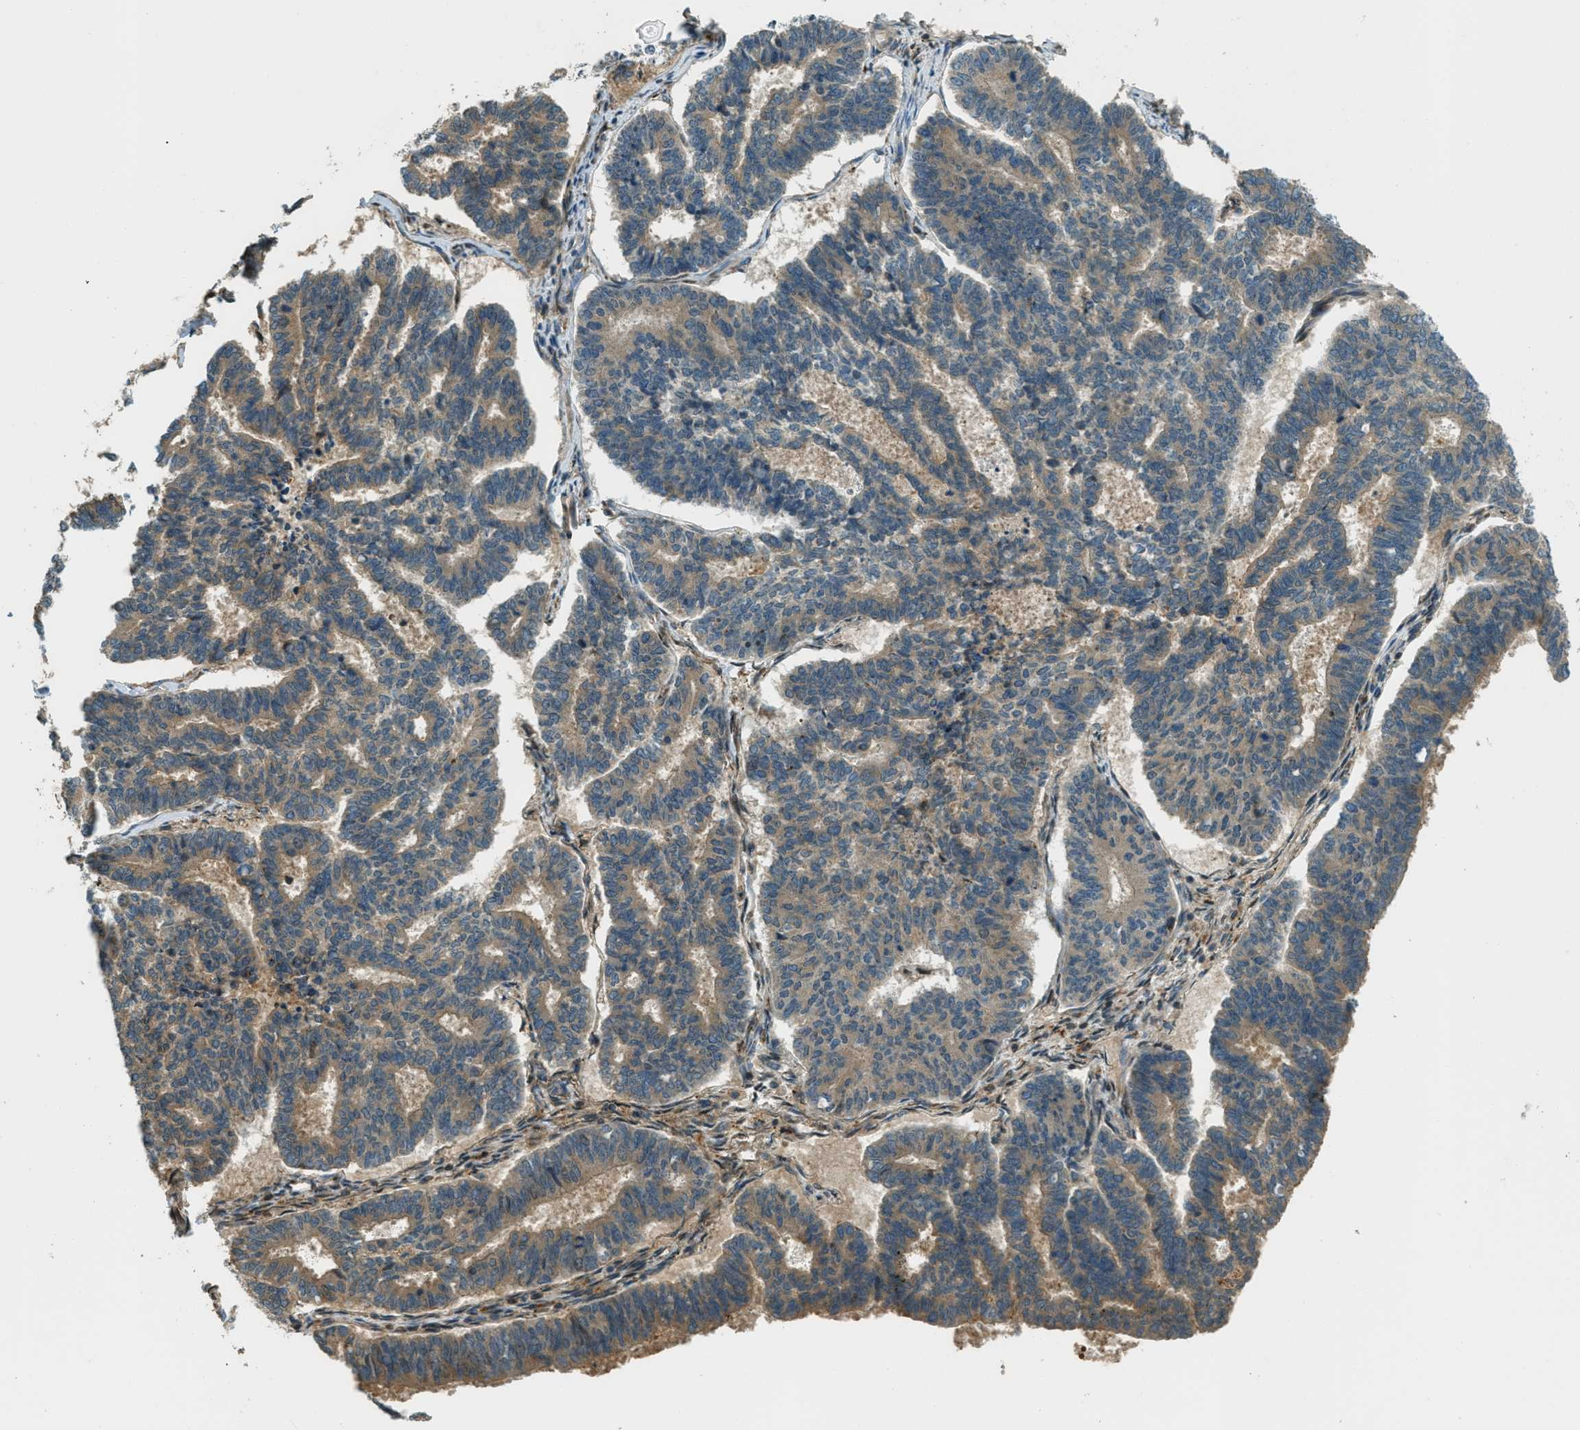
{"staining": {"intensity": "moderate", "quantity": ">75%", "location": "cytoplasmic/membranous"}, "tissue": "endometrial cancer", "cell_type": "Tumor cells", "image_type": "cancer", "snomed": [{"axis": "morphology", "description": "Adenocarcinoma, NOS"}, {"axis": "topography", "description": "Endometrium"}], "caption": "Brown immunohistochemical staining in human endometrial cancer (adenocarcinoma) exhibits moderate cytoplasmic/membranous staining in about >75% of tumor cells. The staining was performed using DAB to visualize the protein expression in brown, while the nuclei were stained in blue with hematoxylin (Magnification: 20x).", "gene": "PTPN23", "patient": {"sex": "female", "age": 70}}